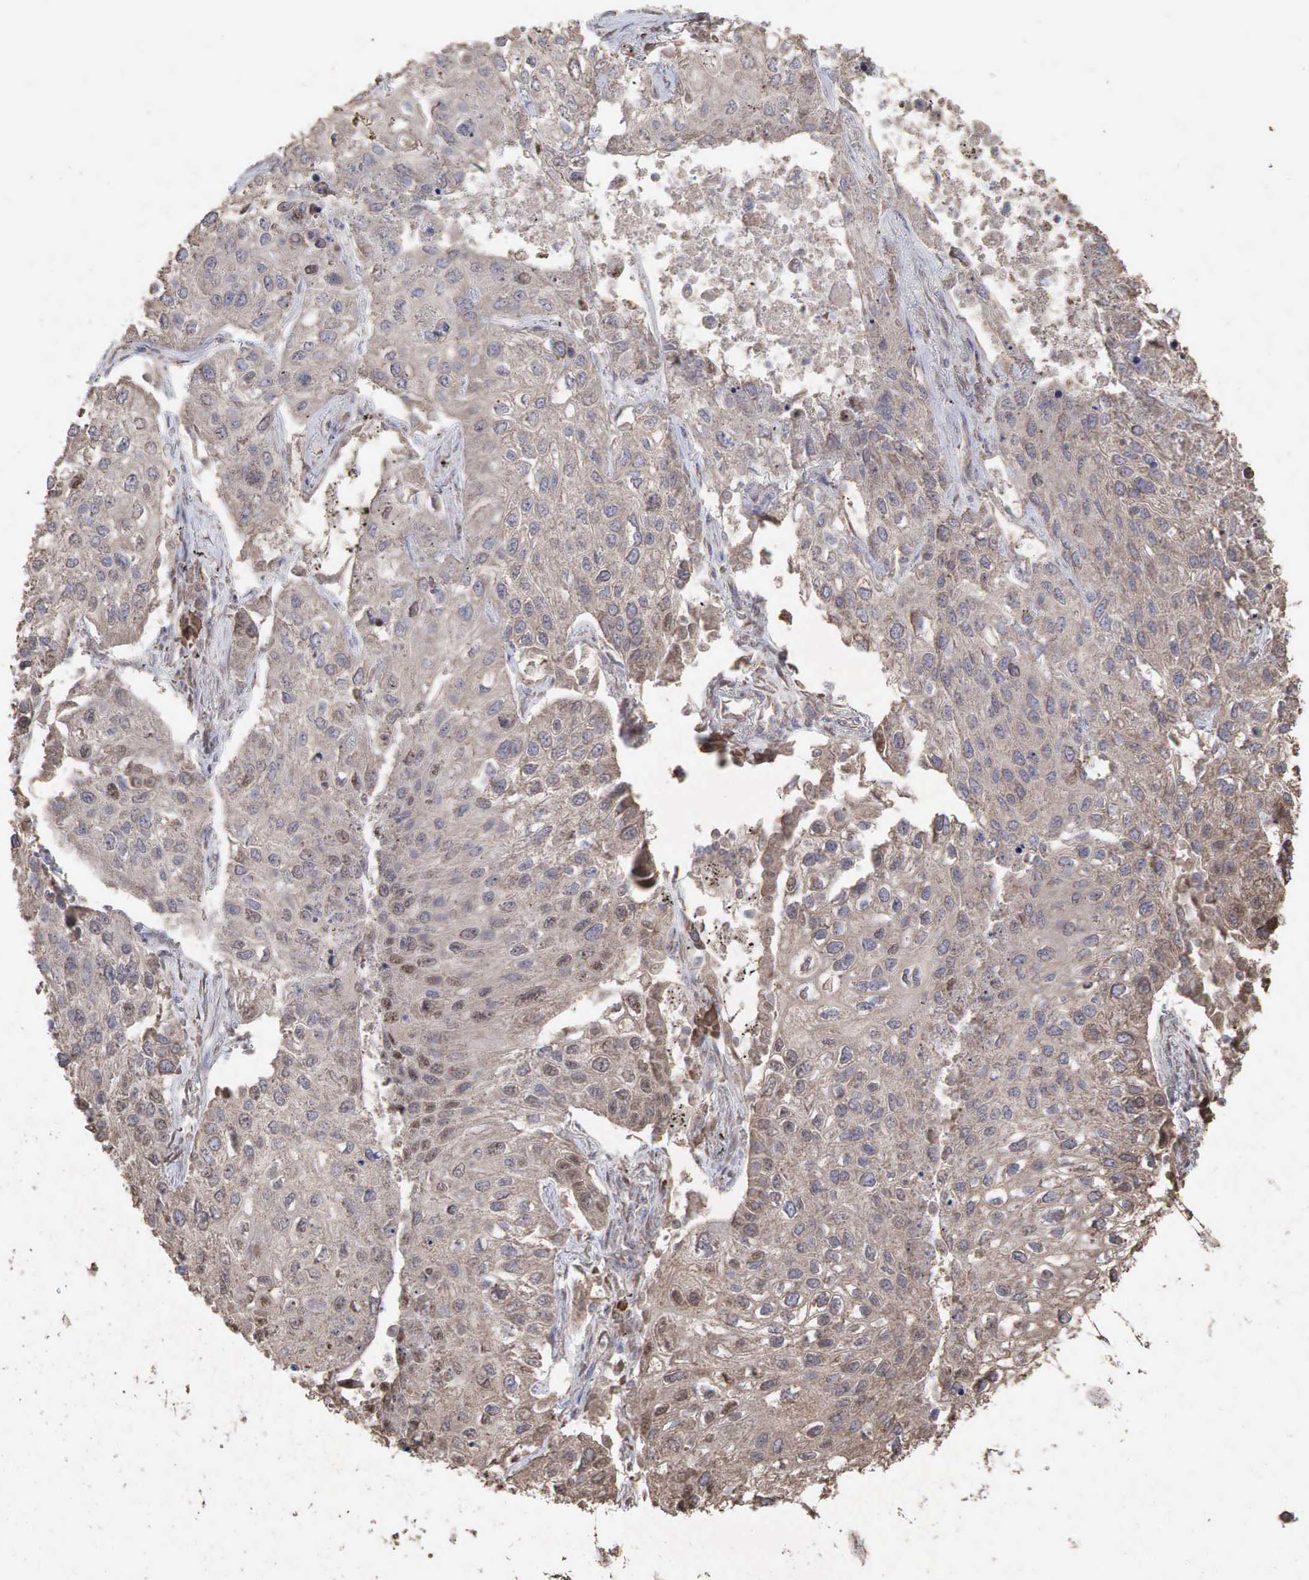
{"staining": {"intensity": "weak", "quantity": ">75%", "location": "cytoplasmic/membranous"}, "tissue": "lung cancer", "cell_type": "Tumor cells", "image_type": "cancer", "snomed": [{"axis": "morphology", "description": "Squamous cell carcinoma, NOS"}, {"axis": "topography", "description": "Lung"}], "caption": "Protein staining by IHC displays weak cytoplasmic/membranous positivity in approximately >75% of tumor cells in lung cancer (squamous cell carcinoma). Immunohistochemistry stains the protein in brown and the nuclei are stained blue.", "gene": "PABPC5", "patient": {"sex": "male", "age": 75}}